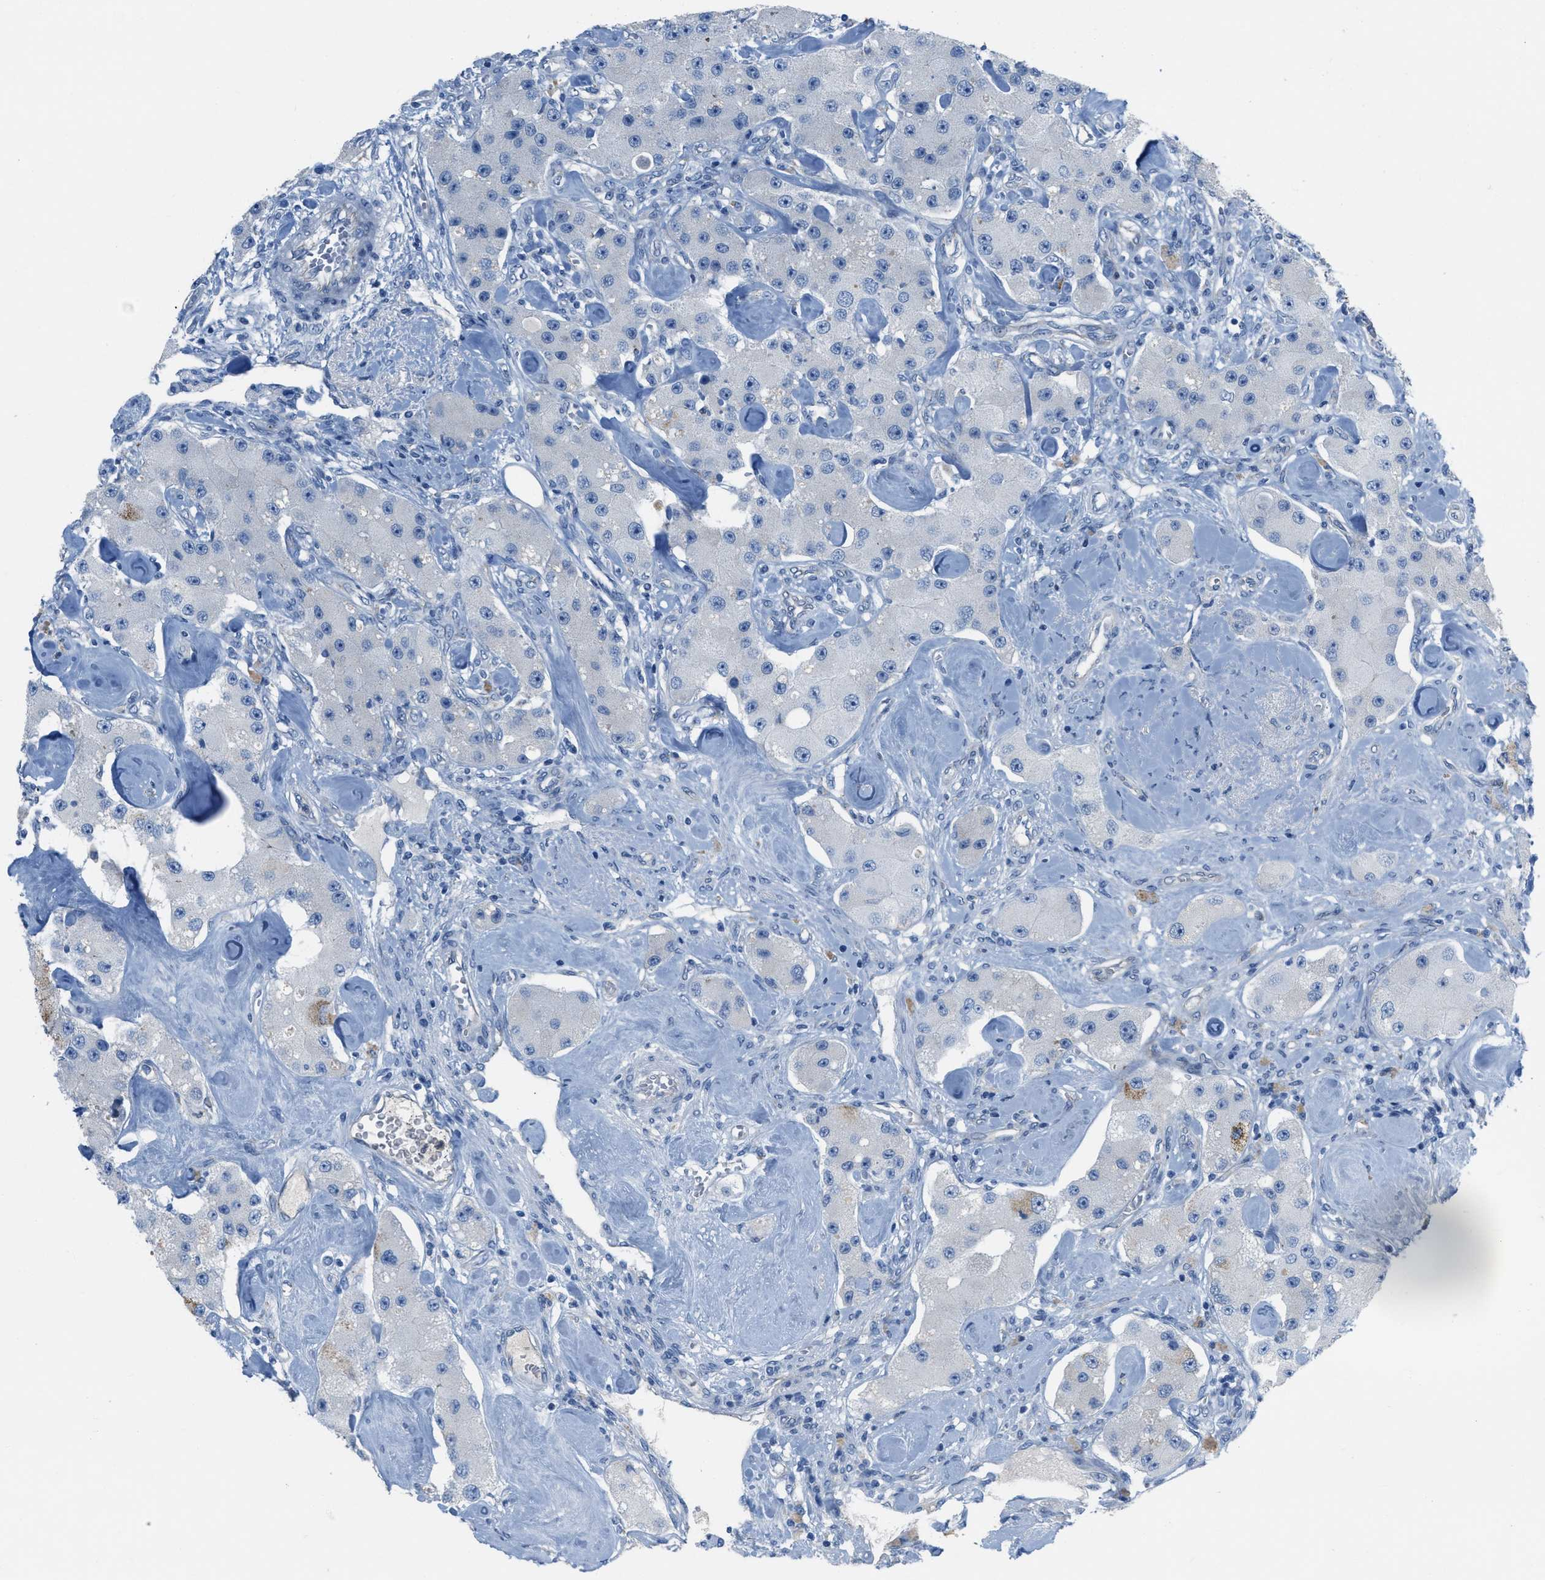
{"staining": {"intensity": "negative", "quantity": "none", "location": "none"}, "tissue": "carcinoid", "cell_type": "Tumor cells", "image_type": "cancer", "snomed": [{"axis": "morphology", "description": "Carcinoid, malignant, NOS"}, {"axis": "topography", "description": "Pancreas"}], "caption": "This is an immunohistochemistry (IHC) histopathology image of carcinoid. There is no expression in tumor cells.", "gene": "CRB3", "patient": {"sex": "male", "age": 41}}